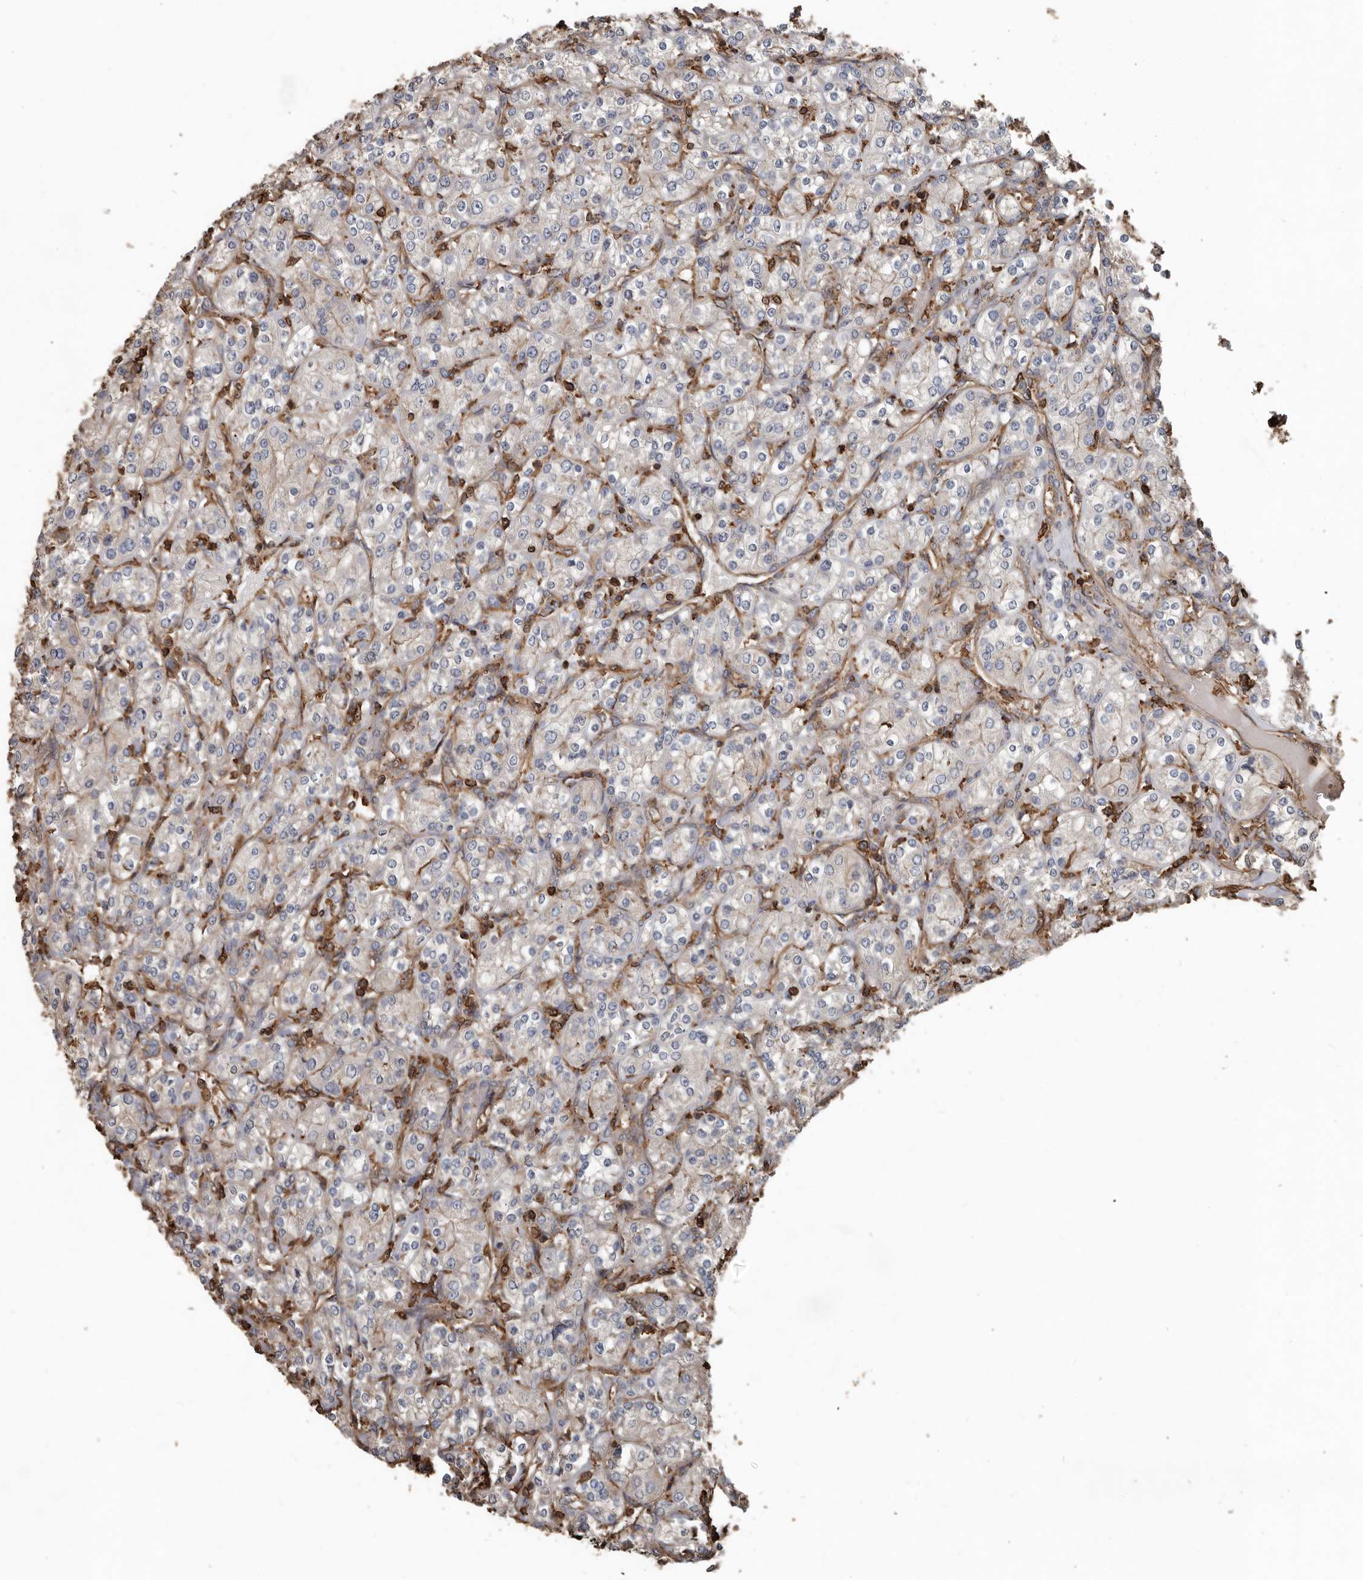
{"staining": {"intensity": "negative", "quantity": "none", "location": "none"}, "tissue": "renal cancer", "cell_type": "Tumor cells", "image_type": "cancer", "snomed": [{"axis": "morphology", "description": "Adenocarcinoma, NOS"}, {"axis": "topography", "description": "Kidney"}], "caption": "A photomicrograph of human renal cancer (adenocarcinoma) is negative for staining in tumor cells.", "gene": "DENND6B", "patient": {"sex": "male", "age": 77}}